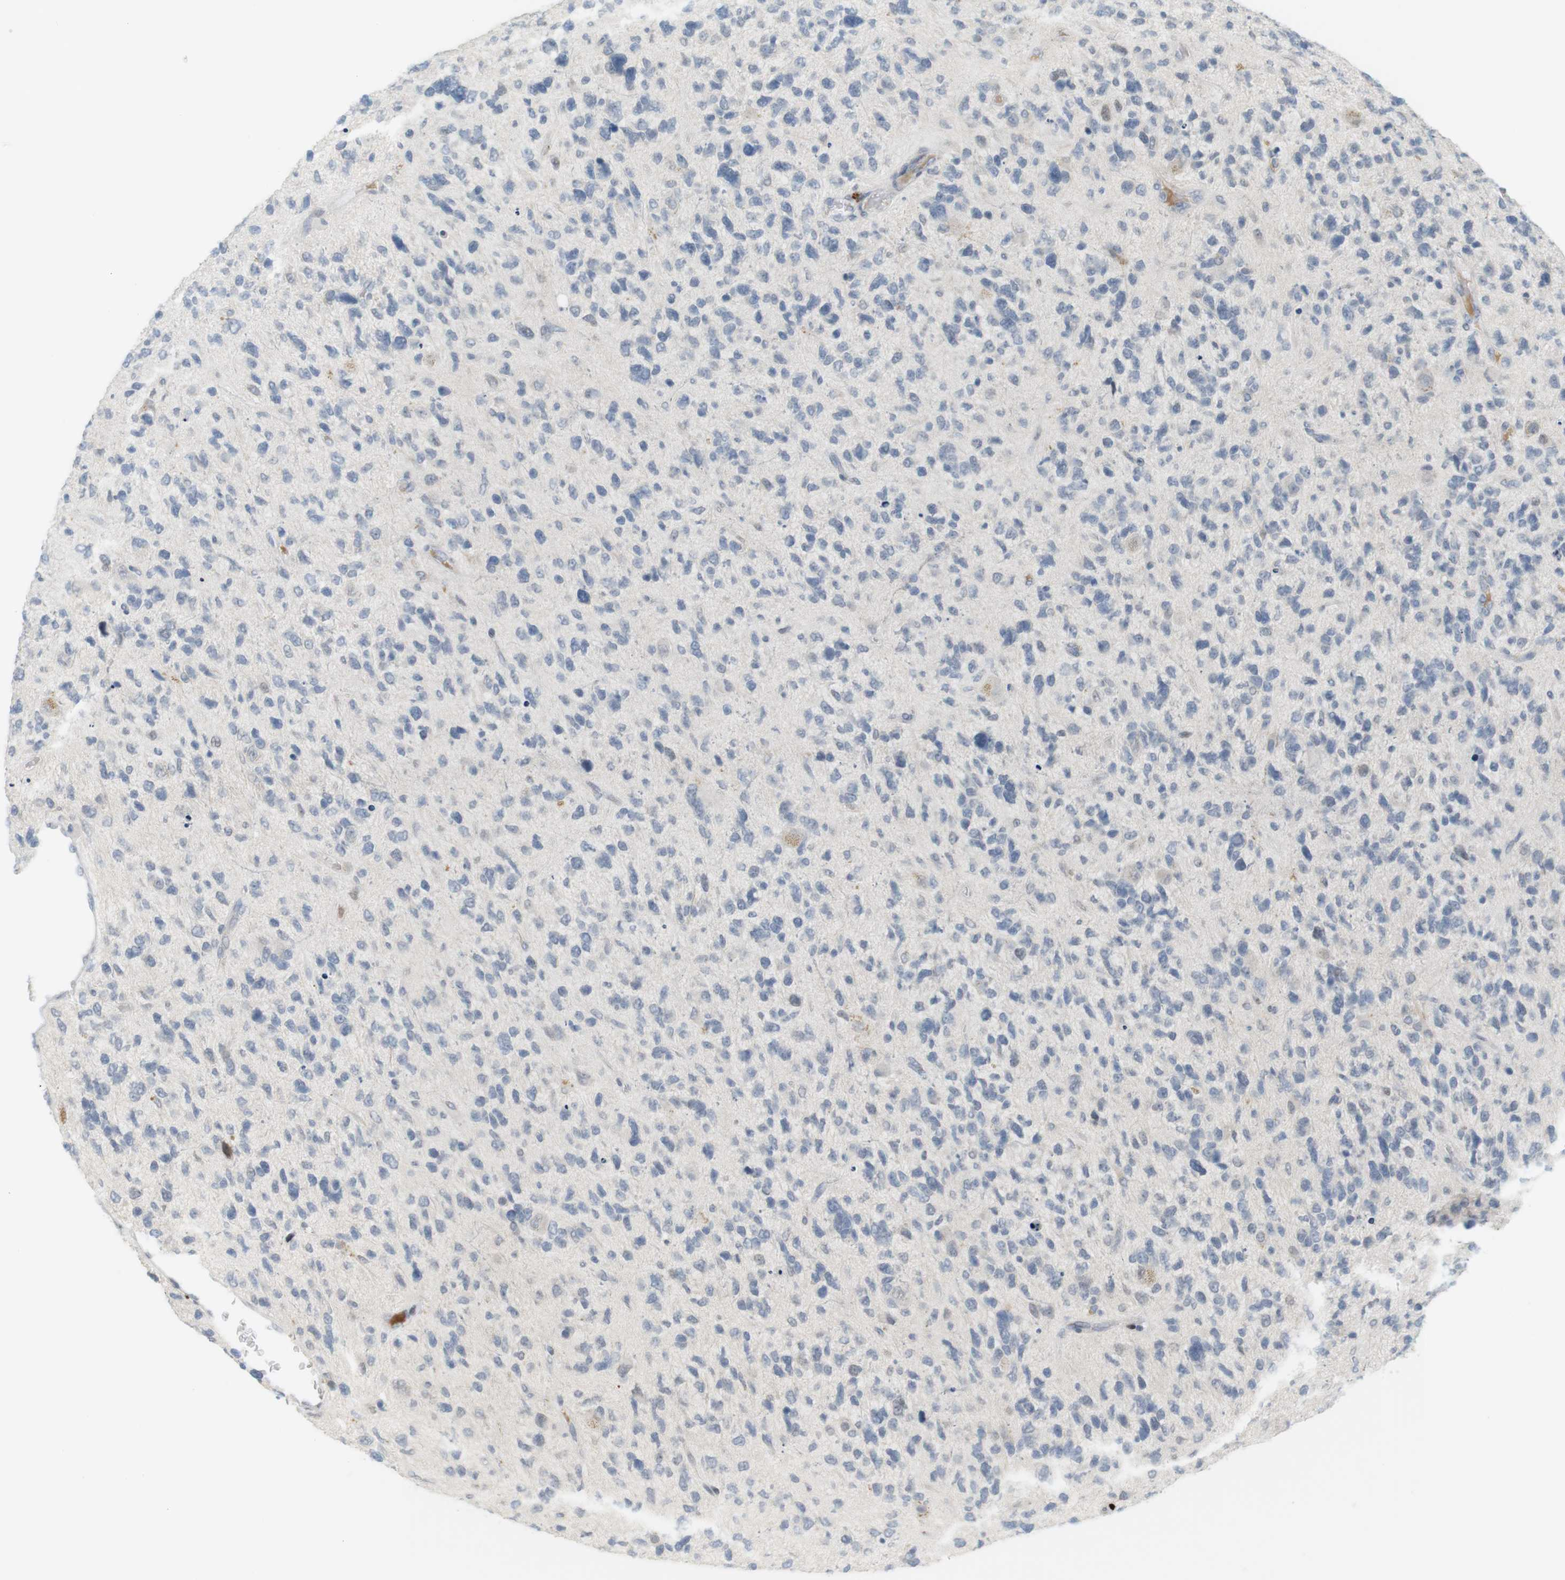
{"staining": {"intensity": "negative", "quantity": "none", "location": "none"}, "tissue": "glioma", "cell_type": "Tumor cells", "image_type": "cancer", "snomed": [{"axis": "morphology", "description": "Glioma, malignant, High grade"}, {"axis": "topography", "description": "Brain"}], "caption": "This is an immunohistochemistry (IHC) image of glioma. There is no positivity in tumor cells.", "gene": "DMC1", "patient": {"sex": "female", "age": 58}}